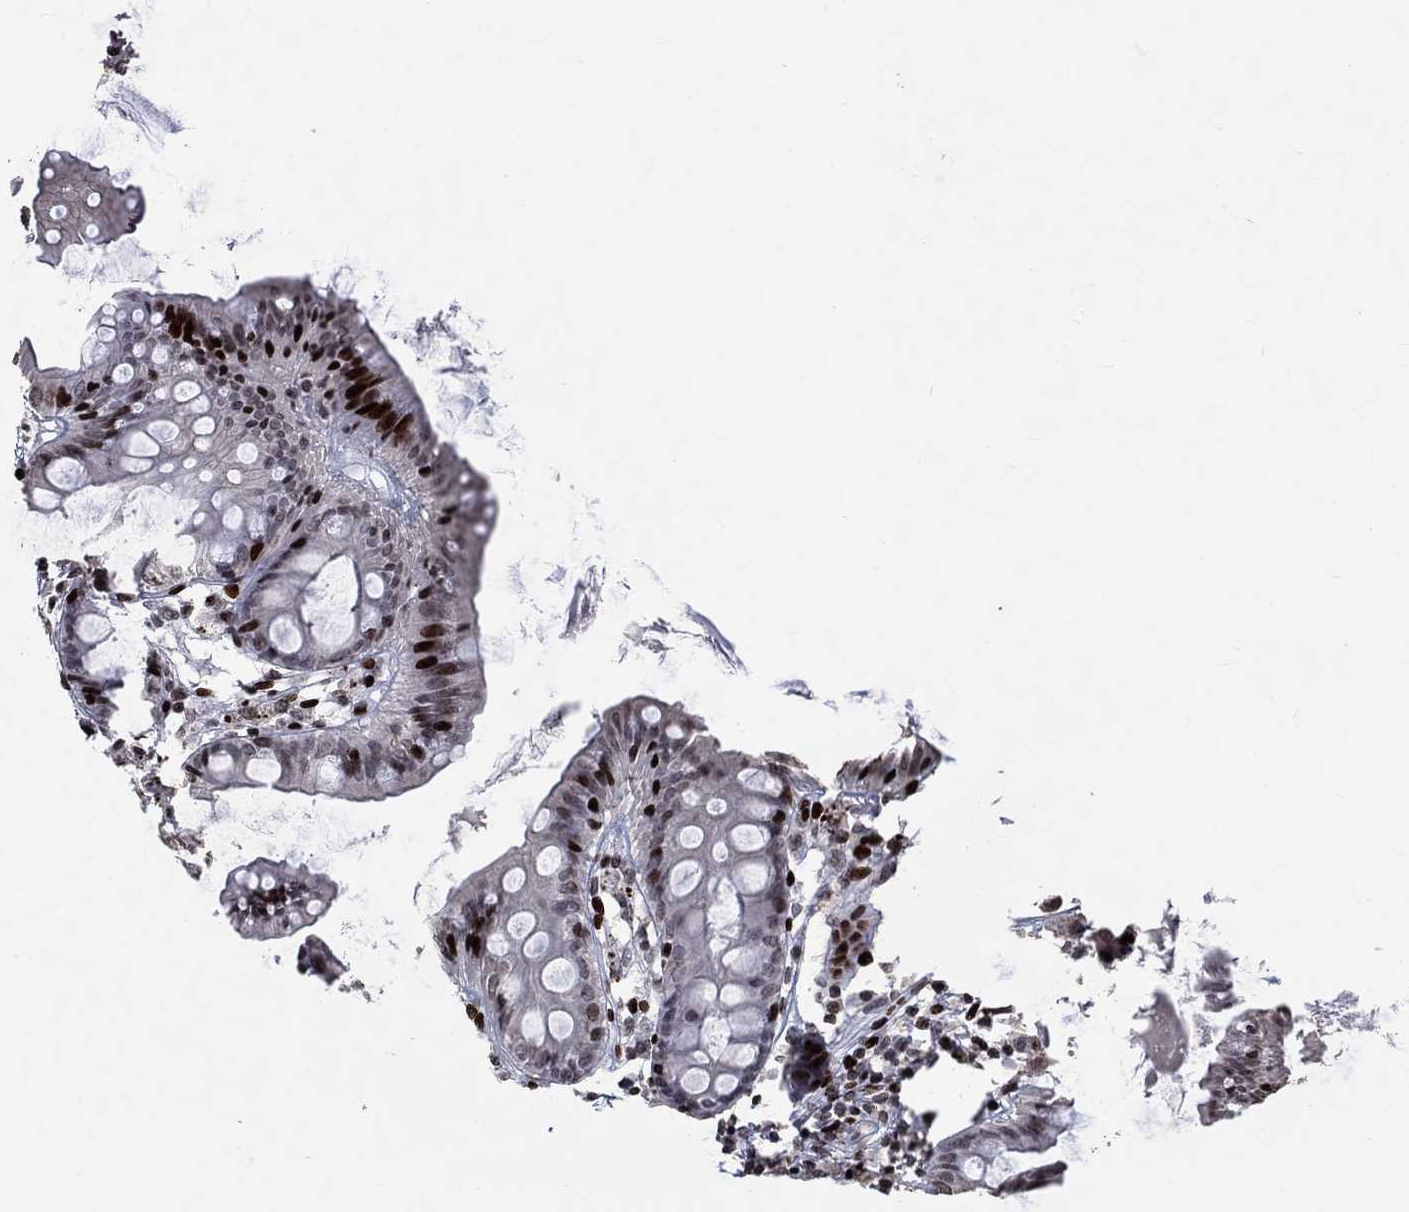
{"staining": {"intensity": "strong", "quantity": "<25%", "location": "nuclear"}, "tissue": "colon", "cell_type": "Endothelial cells", "image_type": "normal", "snomed": [{"axis": "morphology", "description": "Normal tissue, NOS"}, {"axis": "topography", "description": "Colon"}], "caption": "Immunohistochemical staining of unremarkable colon exhibits medium levels of strong nuclear expression in about <25% of endothelial cells. Using DAB (3,3'-diaminobenzidine) (brown) and hematoxylin (blue) stains, captured at high magnification using brightfield microscopy.", "gene": "SRSF3", "patient": {"sex": "female", "age": 84}}